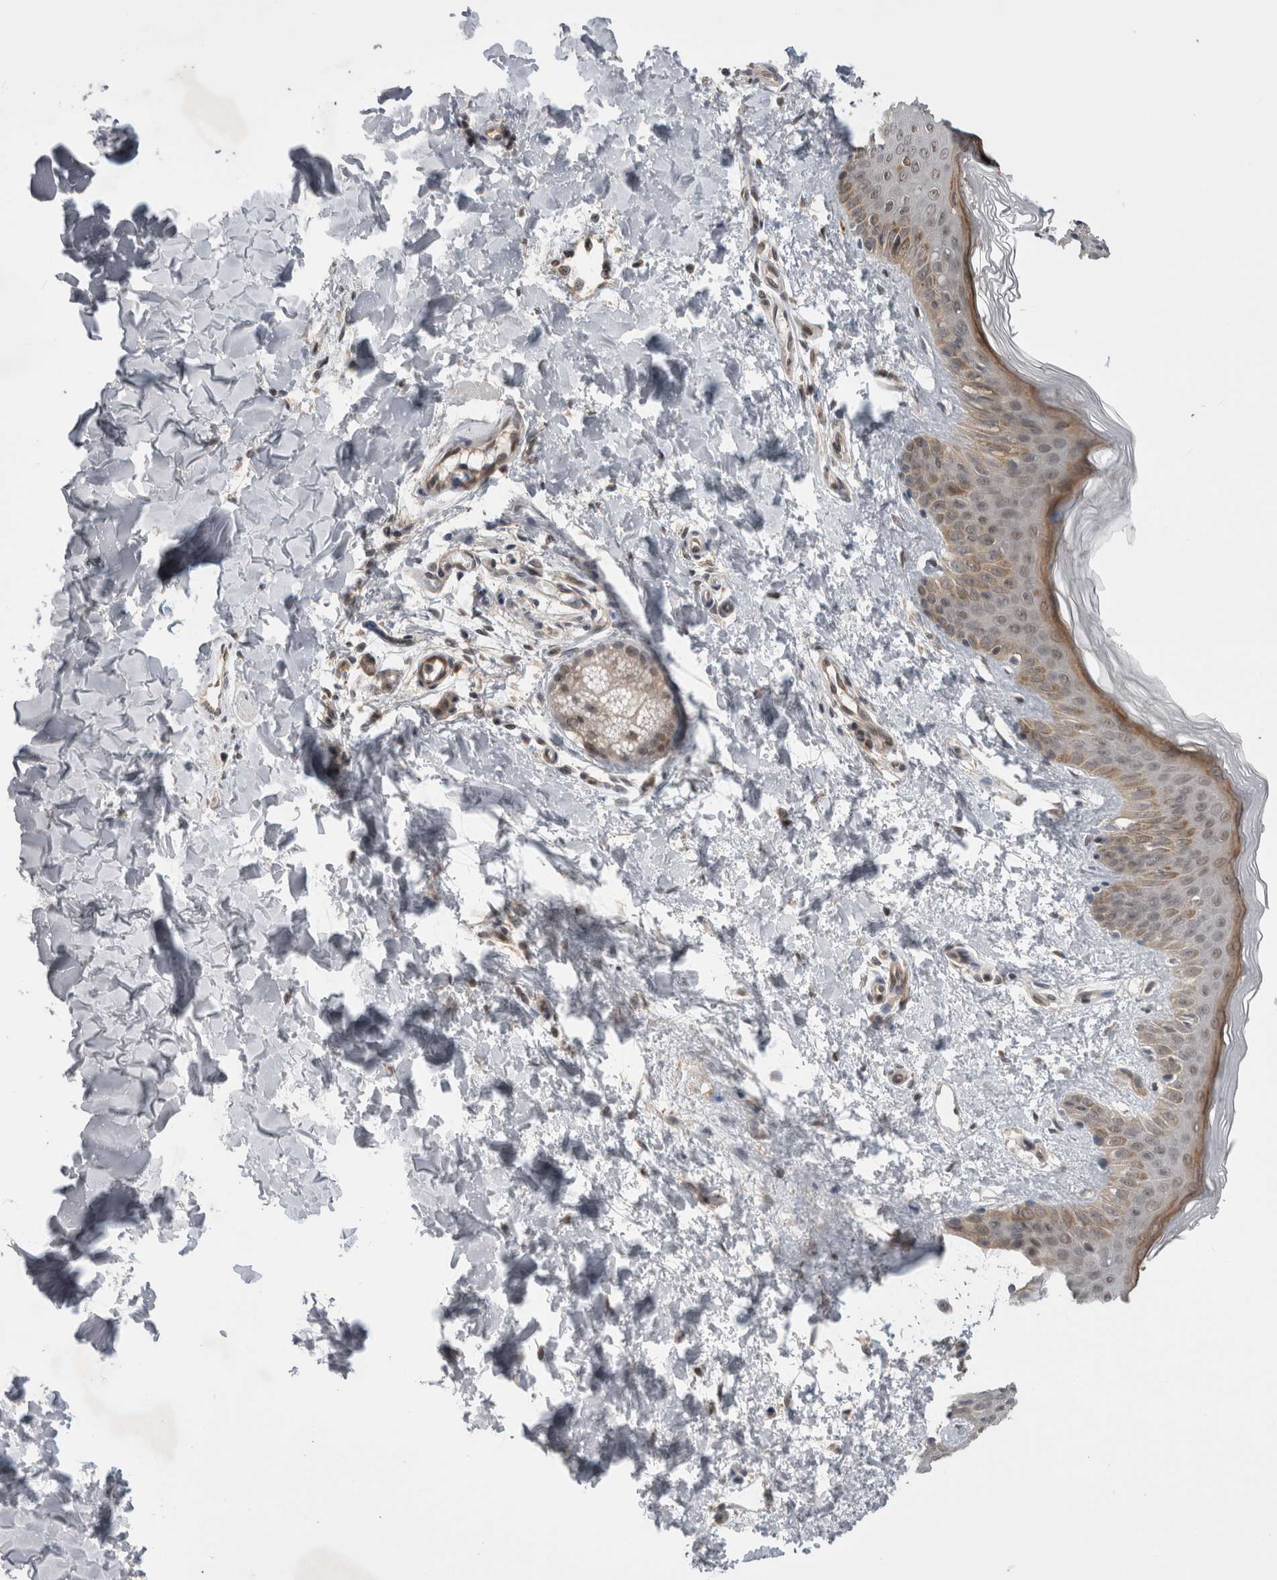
{"staining": {"intensity": "weak", "quantity": ">75%", "location": "cytoplasmic/membranous,nuclear"}, "tissue": "skin", "cell_type": "Fibroblasts", "image_type": "normal", "snomed": [{"axis": "morphology", "description": "Normal tissue, NOS"}, {"axis": "morphology", "description": "Neoplasm, benign, NOS"}, {"axis": "topography", "description": "Skin"}, {"axis": "topography", "description": "Soft tissue"}], "caption": "IHC staining of benign skin, which demonstrates low levels of weak cytoplasmic/membranous,nuclear positivity in approximately >75% of fibroblasts indicating weak cytoplasmic/membranous,nuclear protein expression. The staining was performed using DAB (3,3'-diaminobenzidine) (brown) for protein detection and nuclei were counterstained in hematoxylin (blue).", "gene": "ZNF341", "patient": {"sex": "male", "age": 26}}